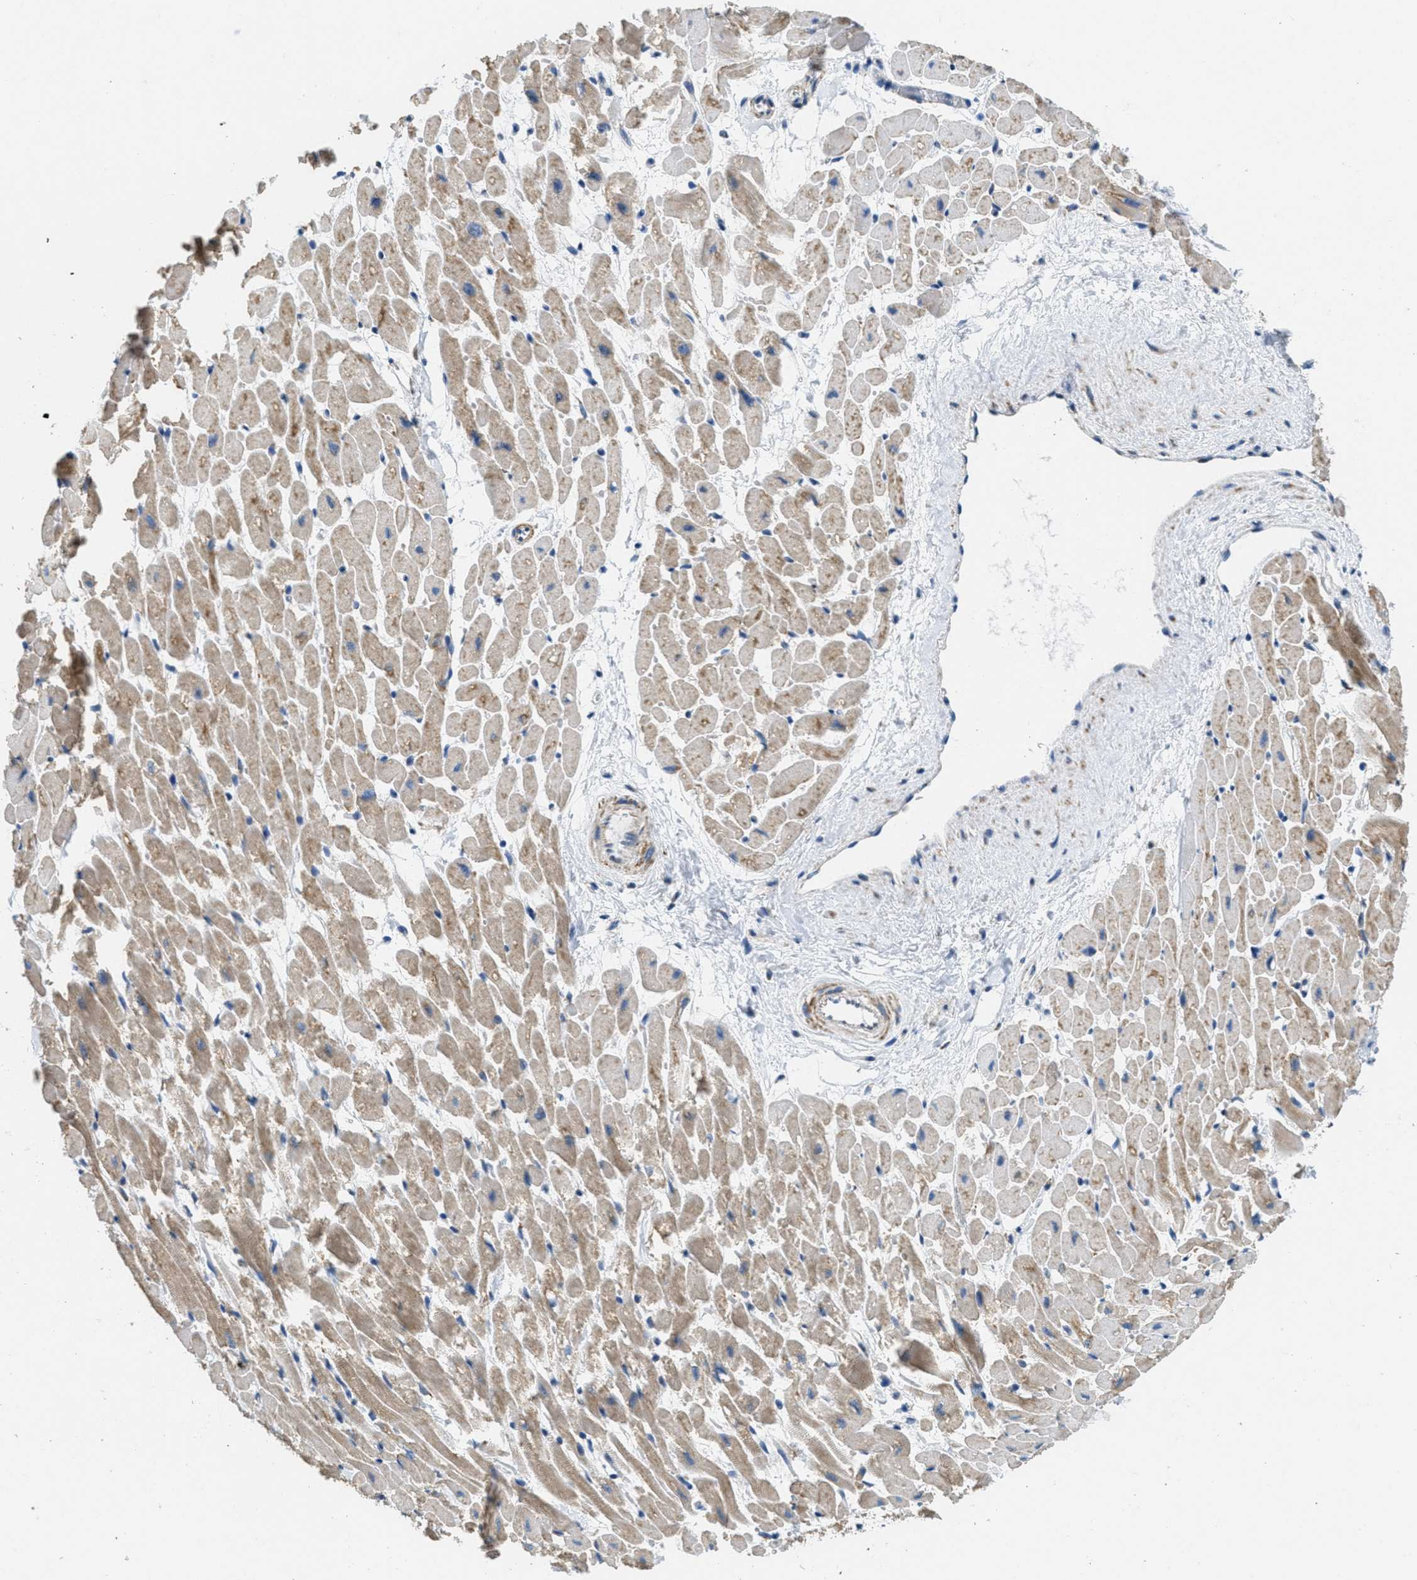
{"staining": {"intensity": "moderate", "quantity": "25%-75%", "location": "cytoplasmic/membranous"}, "tissue": "heart muscle", "cell_type": "Cardiomyocytes", "image_type": "normal", "snomed": [{"axis": "morphology", "description": "Normal tissue, NOS"}, {"axis": "topography", "description": "Heart"}], "caption": "The photomicrograph shows staining of normal heart muscle, revealing moderate cytoplasmic/membranous protein positivity (brown color) within cardiomyocytes. (Brightfield microscopy of DAB IHC at high magnification).", "gene": "TOMM70", "patient": {"sex": "male", "age": 45}}